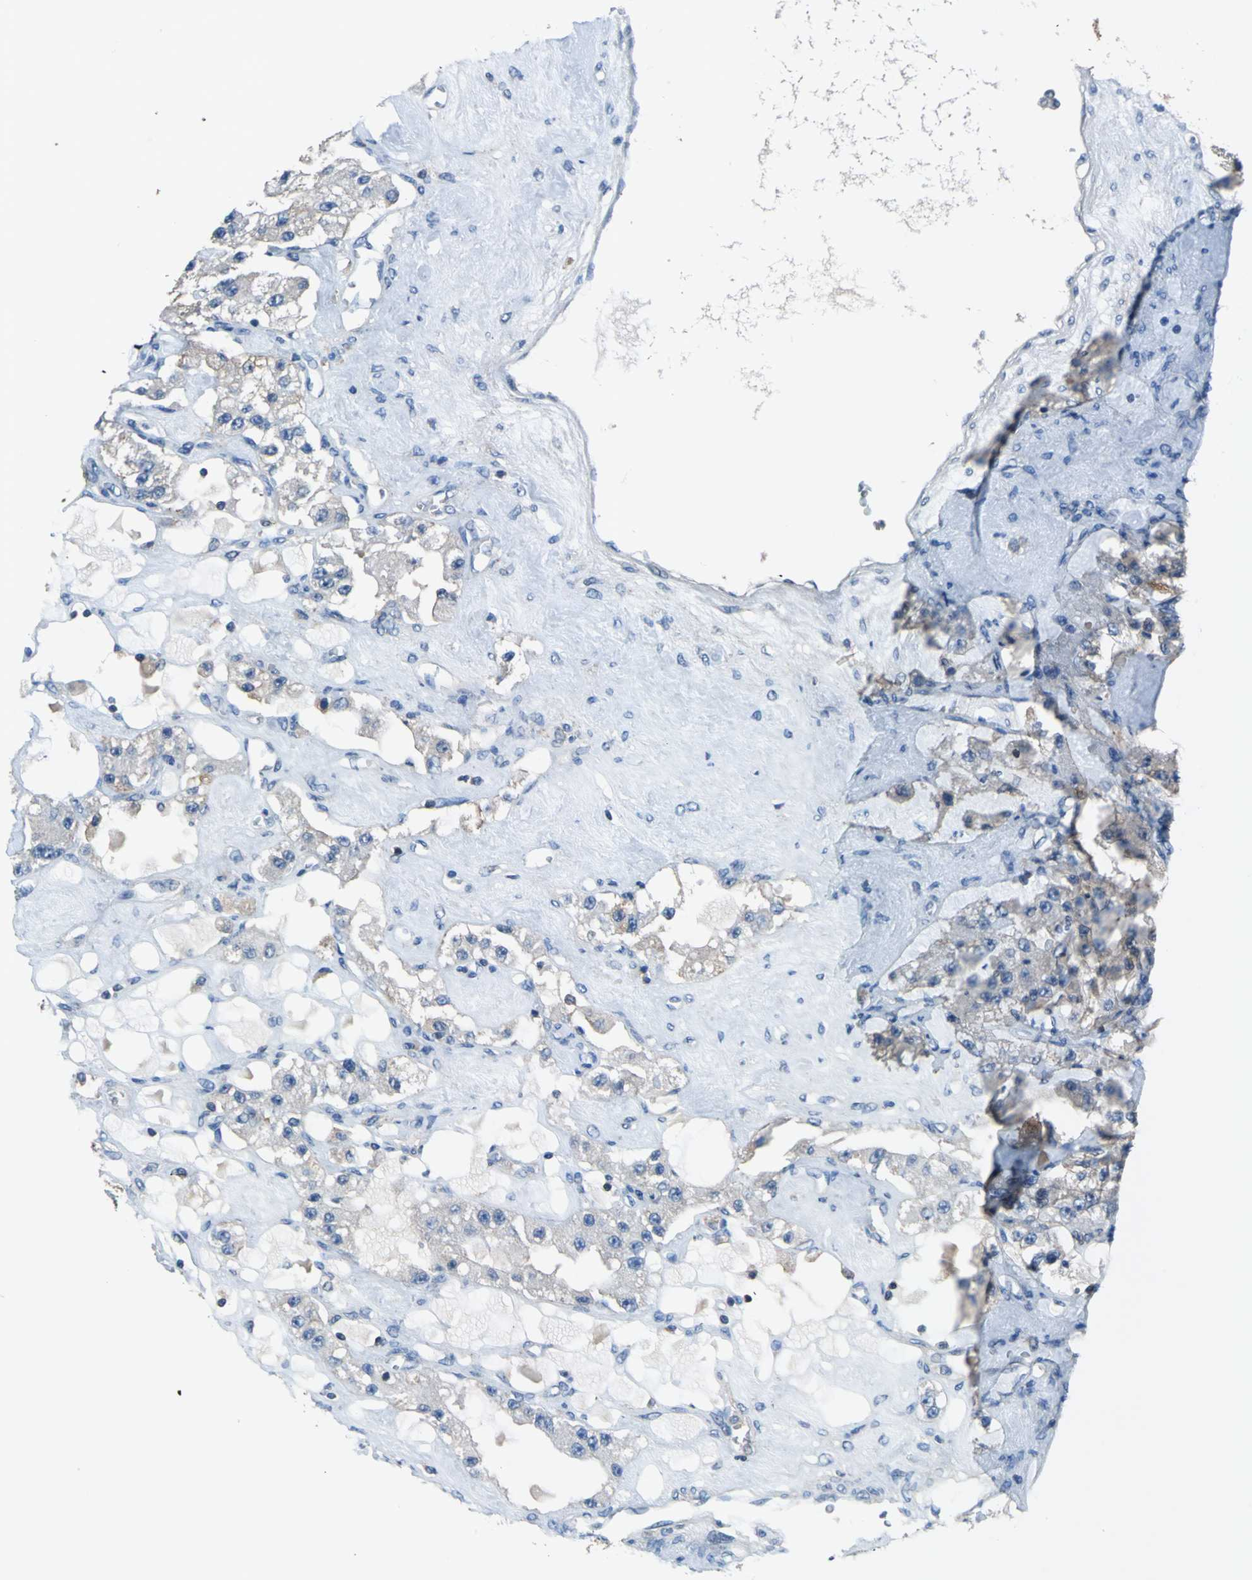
{"staining": {"intensity": "weak", "quantity": "25%-75%", "location": "cytoplasmic/membranous"}, "tissue": "carcinoid", "cell_type": "Tumor cells", "image_type": "cancer", "snomed": [{"axis": "morphology", "description": "Carcinoid, malignant, NOS"}, {"axis": "topography", "description": "Pancreas"}], "caption": "Immunohistochemical staining of human malignant carcinoid shows low levels of weak cytoplasmic/membranous positivity in approximately 25%-75% of tumor cells.", "gene": "PRKCA", "patient": {"sex": "male", "age": 41}}